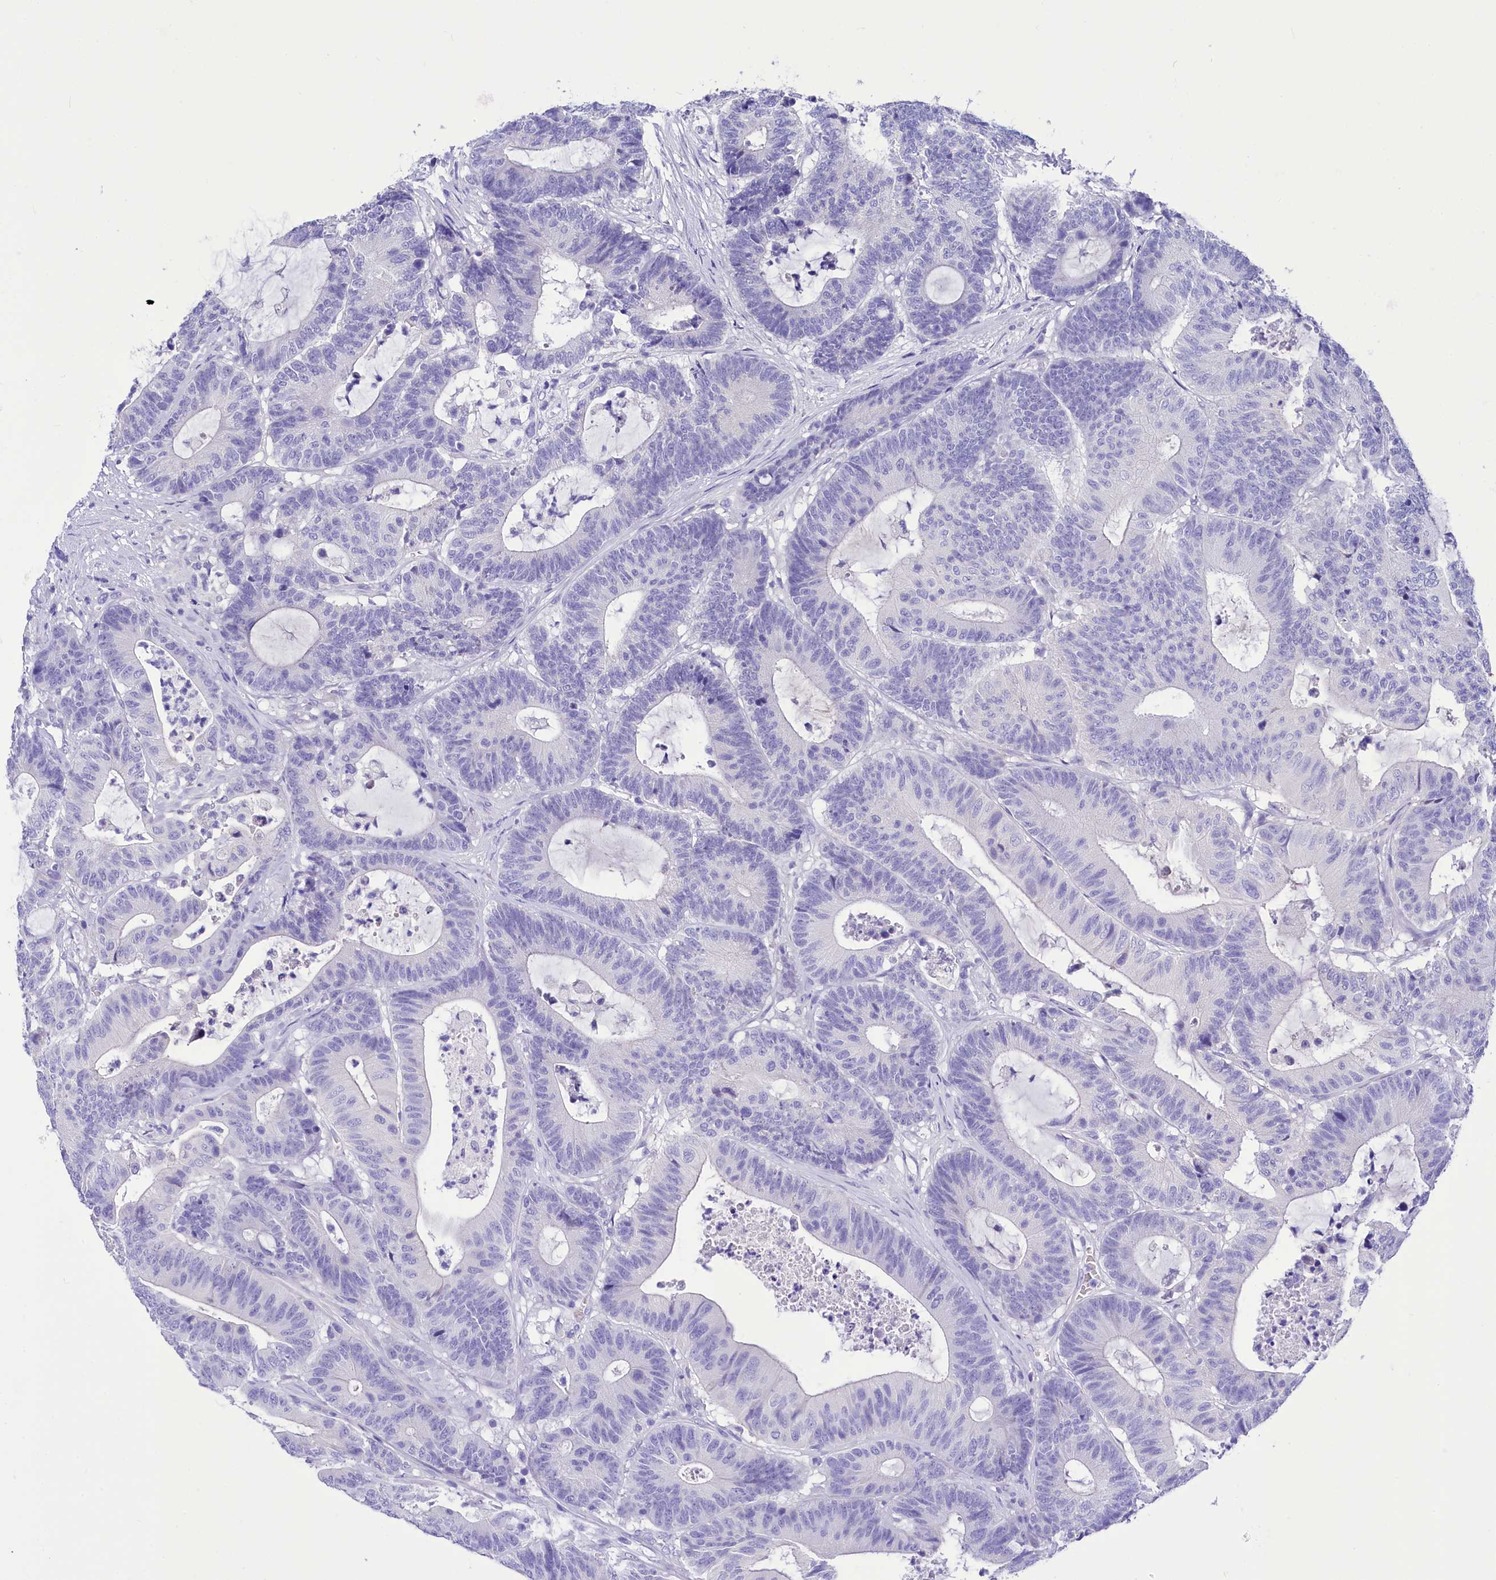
{"staining": {"intensity": "negative", "quantity": "none", "location": "none"}, "tissue": "colorectal cancer", "cell_type": "Tumor cells", "image_type": "cancer", "snomed": [{"axis": "morphology", "description": "Adenocarcinoma, NOS"}, {"axis": "topography", "description": "Colon"}], "caption": "There is no significant expression in tumor cells of adenocarcinoma (colorectal).", "gene": "TTC36", "patient": {"sex": "female", "age": 84}}